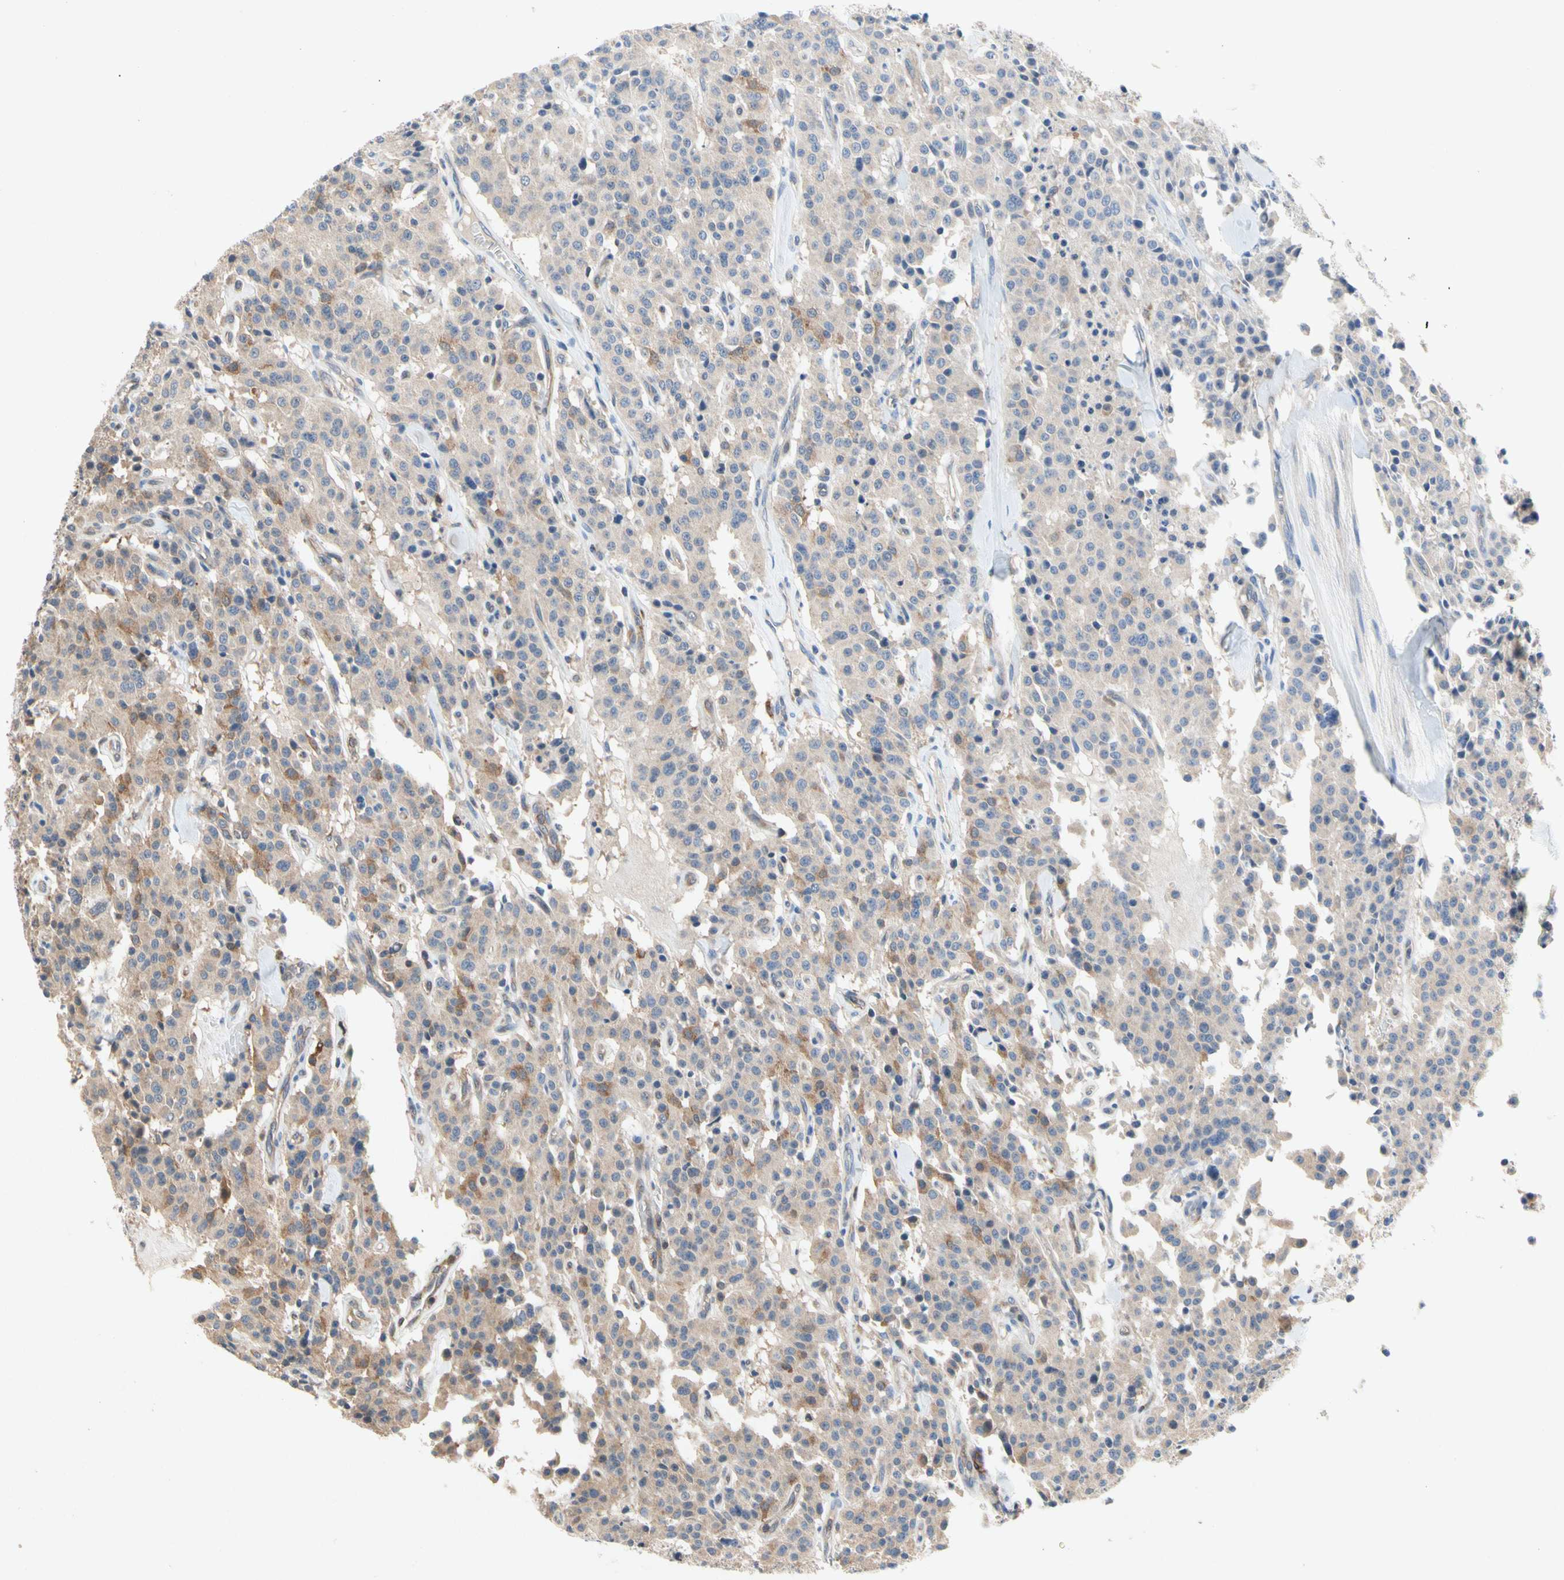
{"staining": {"intensity": "moderate", "quantity": ">75%", "location": "cytoplasmic/membranous"}, "tissue": "carcinoid", "cell_type": "Tumor cells", "image_type": "cancer", "snomed": [{"axis": "morphology", "description": "Carcinoid, malignant, NOS"}, {"axis": "topography", "description": "Lung"}], "caption": "Tumor cells exhibit moderate cytoplasmic/membranous positivity in approximately >75% of cells in carcinoid.", "gene": "RPS6KA1", "patient": {"sex": "male", "age": 30}}